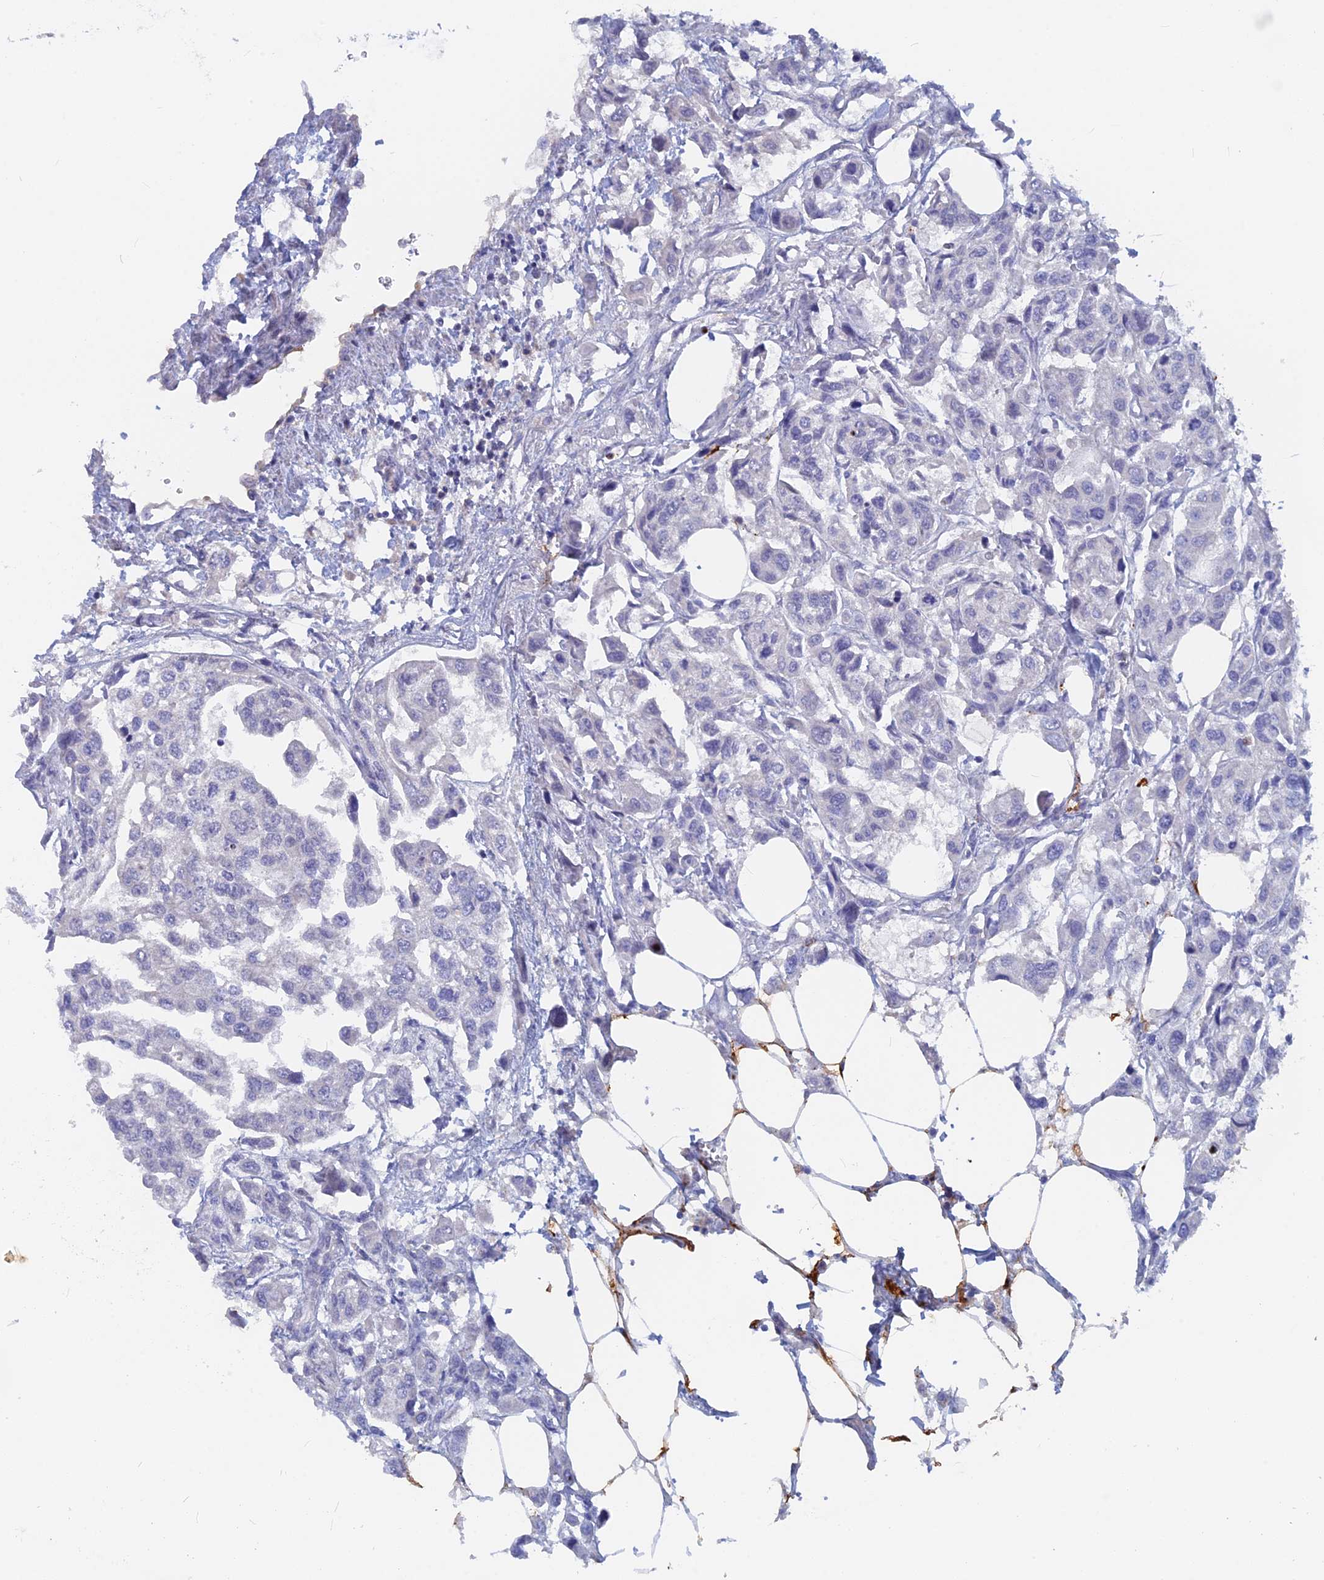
{"staining": {"intensity": "negative", "quantity": "none", "location": "none"}, "tissue": "urothelial cancer", "cell_type": "Tumor cells", "image_type": "cancer", "snomed": [{"axis": "morphology", "description": "Urothelial carcinoma, High grade"}, {"axis": "topography", "description": "Urinary bladder"}], "caption": "Immunohistochemistry of human urothelial carcinoma (high-grade) displays no positivity in tumor cells.", "gene": "ACP7", "patient": {"sex": "male", "age": 67}}